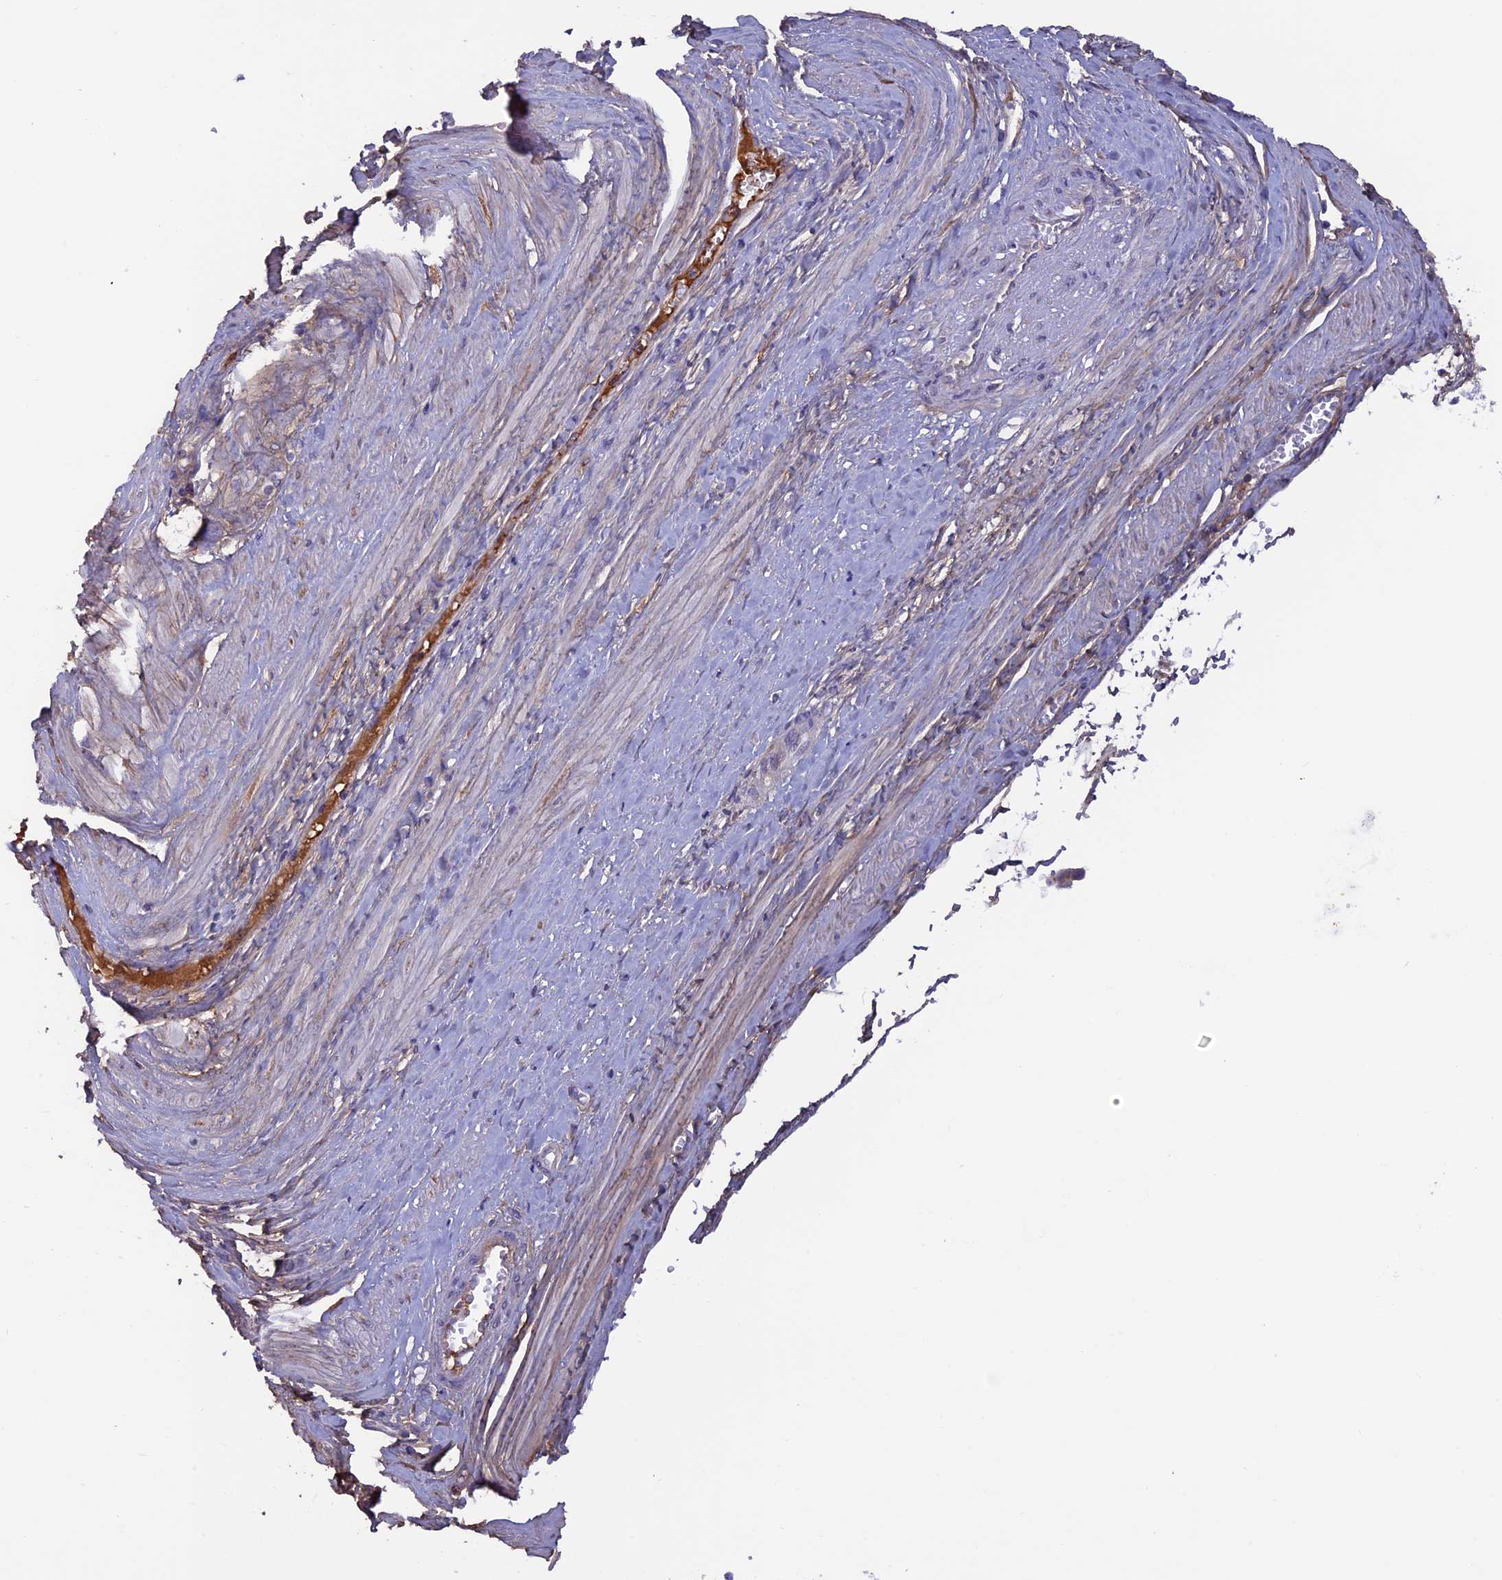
{"staining": {"intensity": "weak", "quantity": "<25%", "location": "cytoplasmic/membranous"}, "tissue": "endometrium", "cell_type": "Cells in endometrial stroma", "image_type": "normal", "snomed": [{"axis": "morphology", "description": "Normal tissue, NOS"}, {"axis": "topography", "description": "Endometrium"}], "caption": "Micrograph shows no significant protein positivity in cells in endometrial stroma of normal endometrium.", "gene": "COL4A3", "patient": {"sex": "female", "age": 33}}